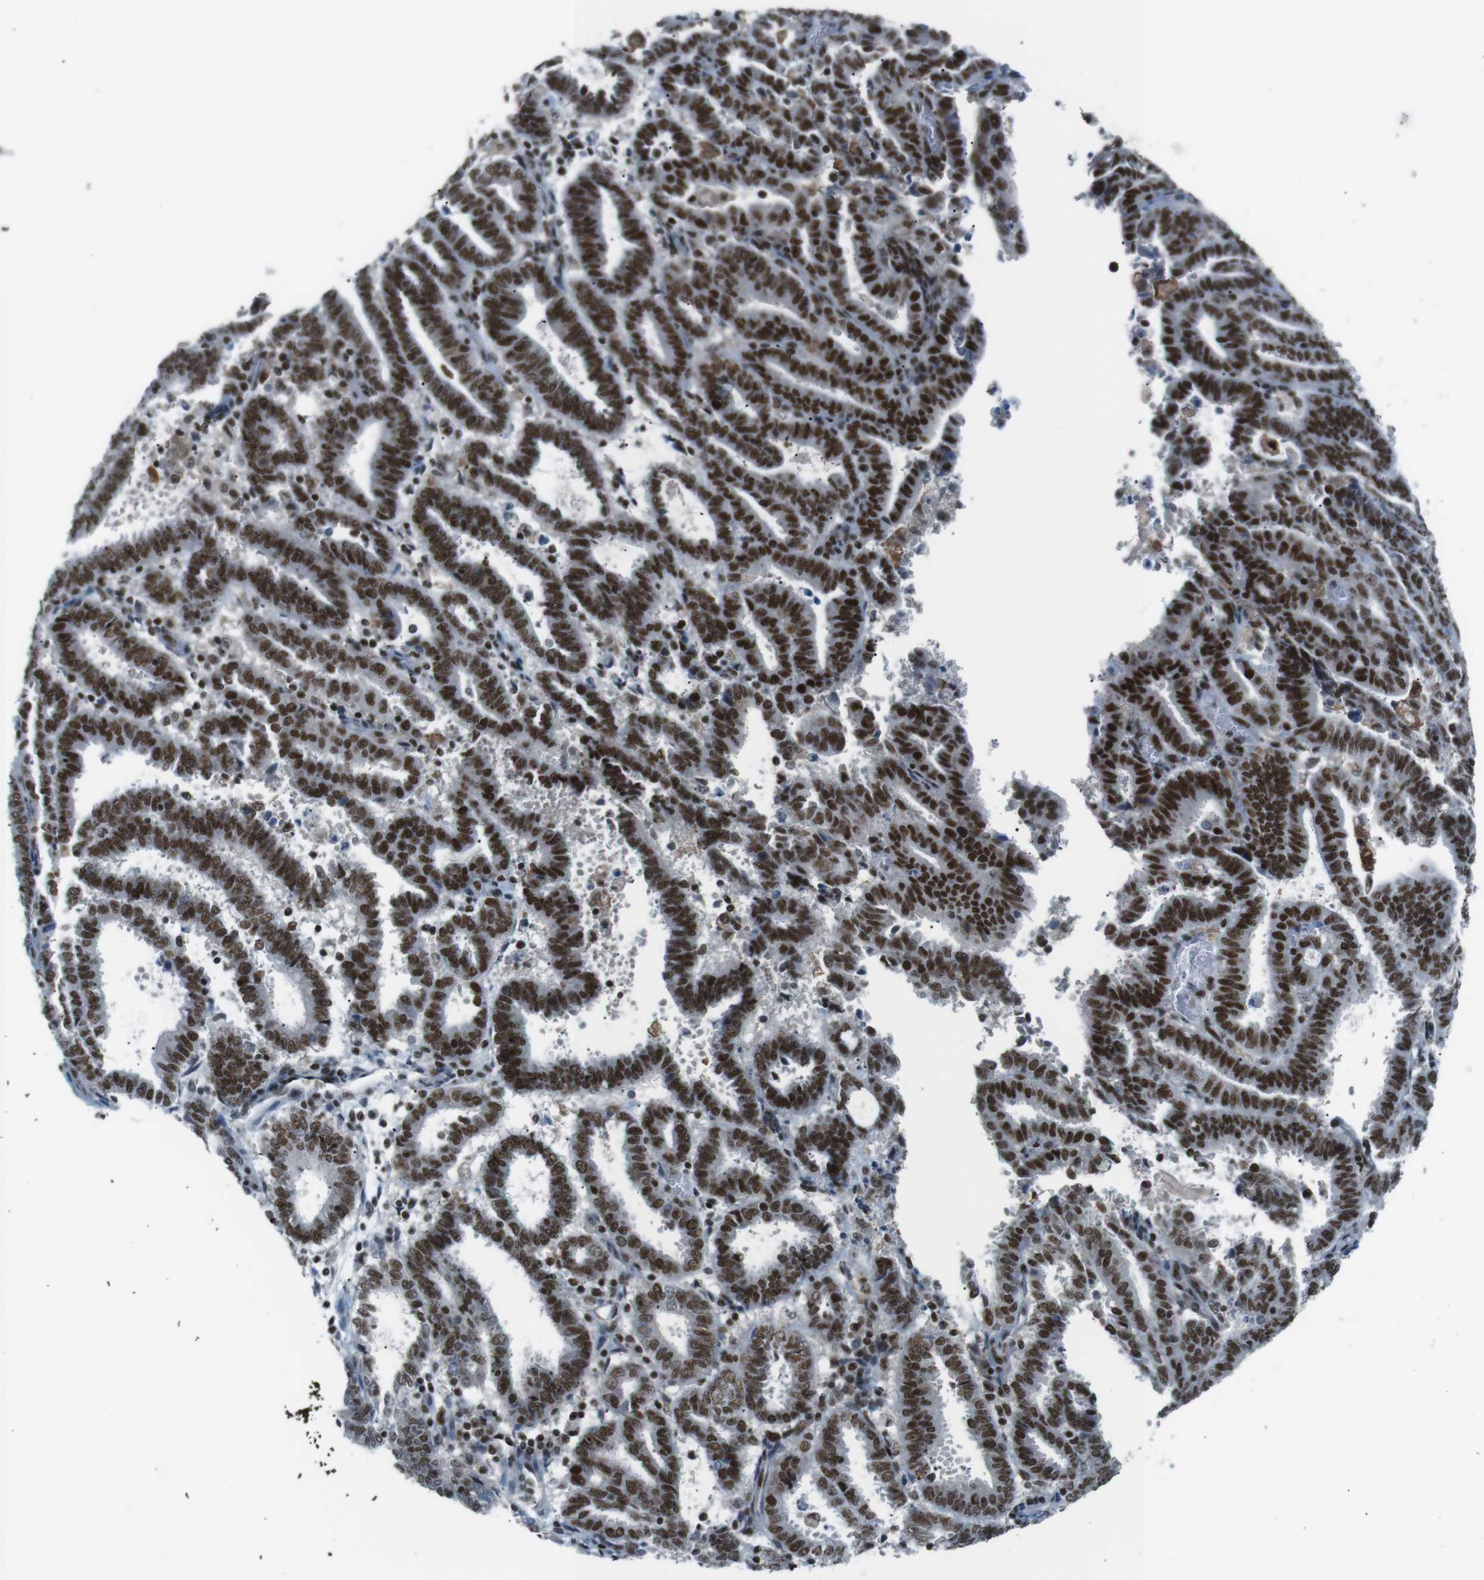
{"staining": {"intensity": "strong", "quantity": ">75%", "location": "nuclear"}, "tissue": "endometrial cancer", "cell_type": "Tumor cells", "image_type": "cancer", "snomed": [{"axis": "morphology", "description": "Adenocarcinoma, NOS"}, {"axis": "topography", "description": "Uterus"}], "caption": "Immunohistochemistry of human endometrial cancer demonstrates high levels of strong nuclear expression in about >75% of tumor cells.", "gene": "TAF1", "patient": {"sex": "female", "age": 83}}